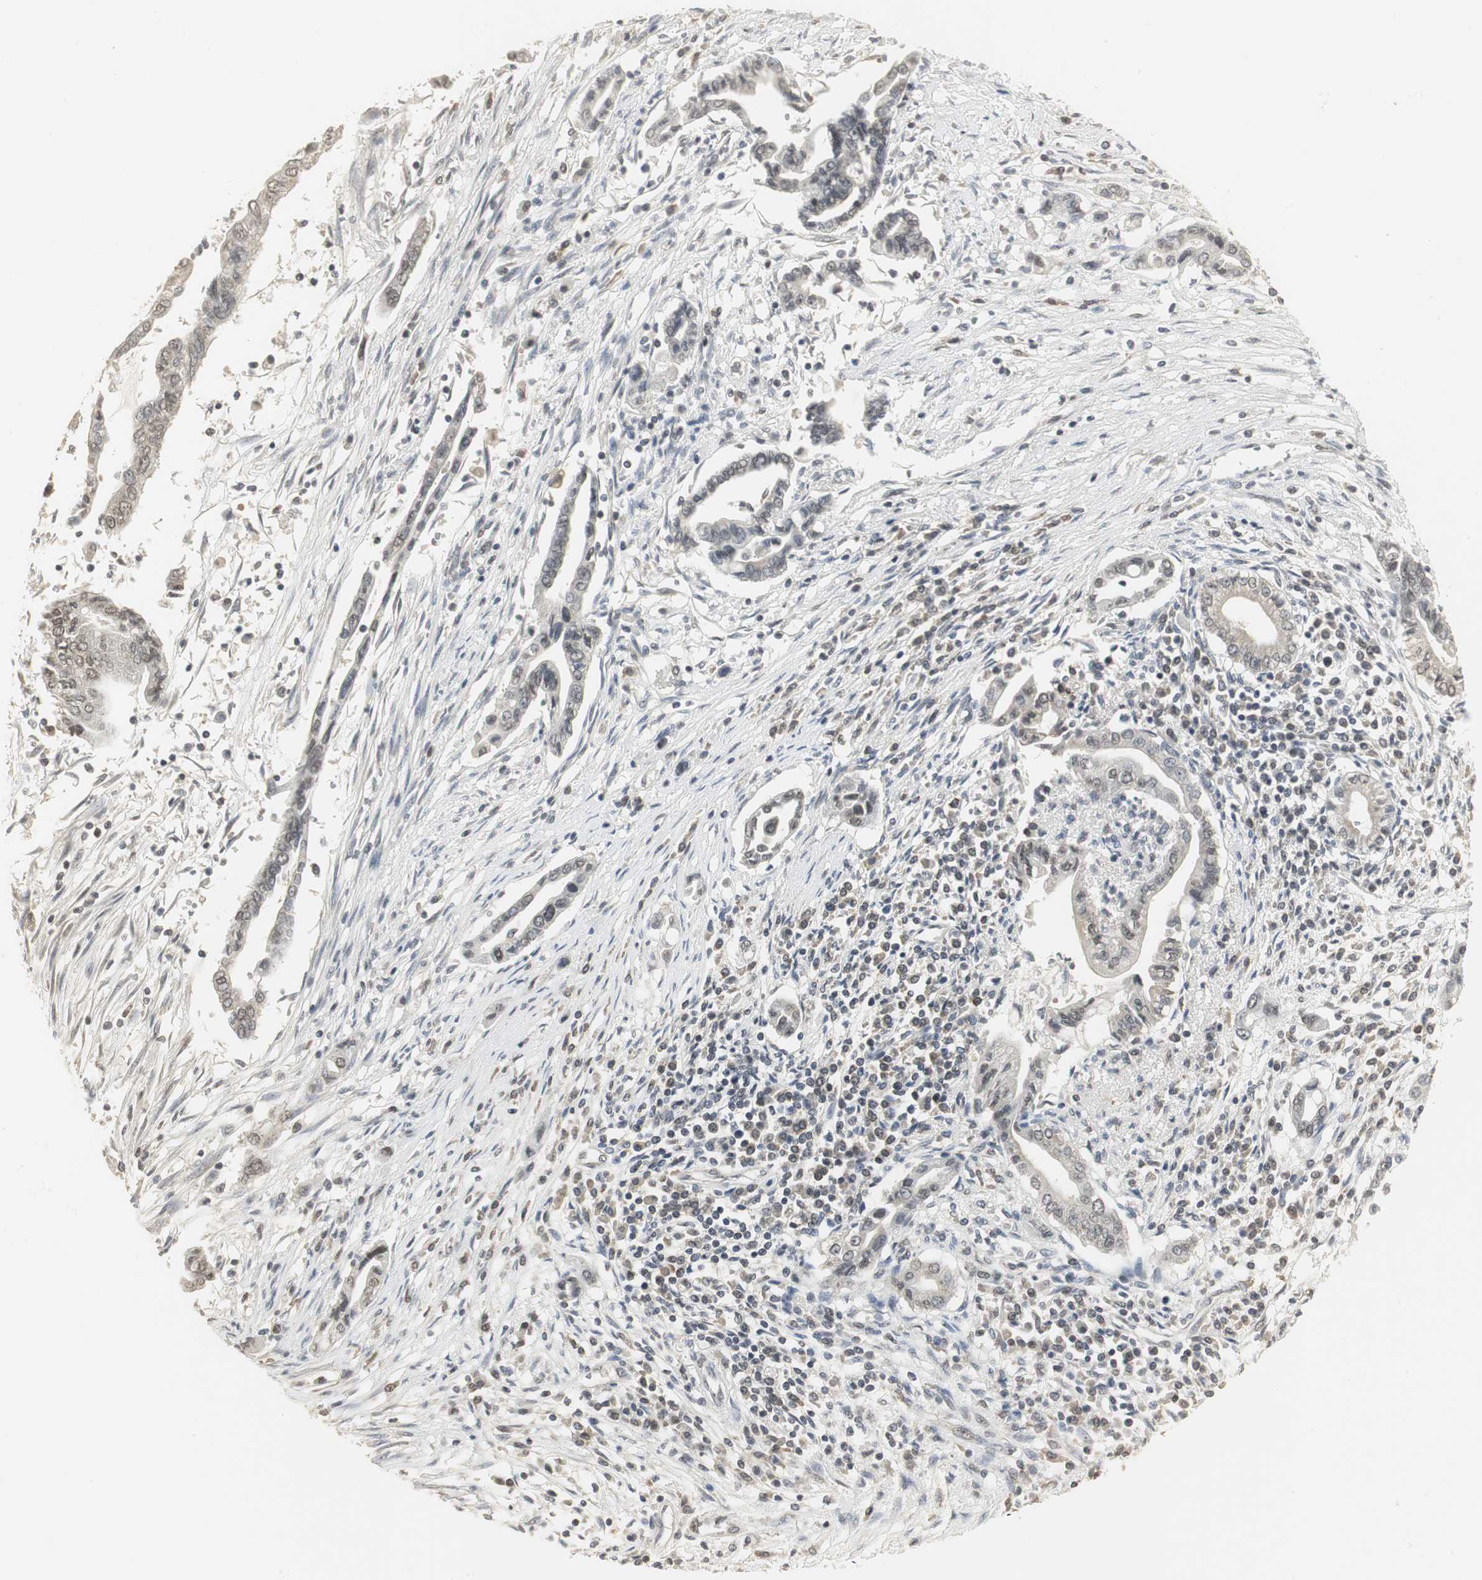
{"staining": {"intensity": "weak", "quantity": "25%-75%", "location": "nuclear"}, "tissue": "pancreatic cancer", "cell_type": "Tumor cells", "image_type": "cancer", "snomed": [{"axis": "morphology", "description": "Adenocarcinoma, NOS"}, {"axis": "topography", "description": "Pancreas"}], "caption": "Immunohistochemical staining of adenocarcinoma (pancreatic) reveals low levels of weak nuclear protein positivity in about 25%-75% of tumor cells.", "gene": "ELOA", "patient": {"sex": "female", "age": 57}}